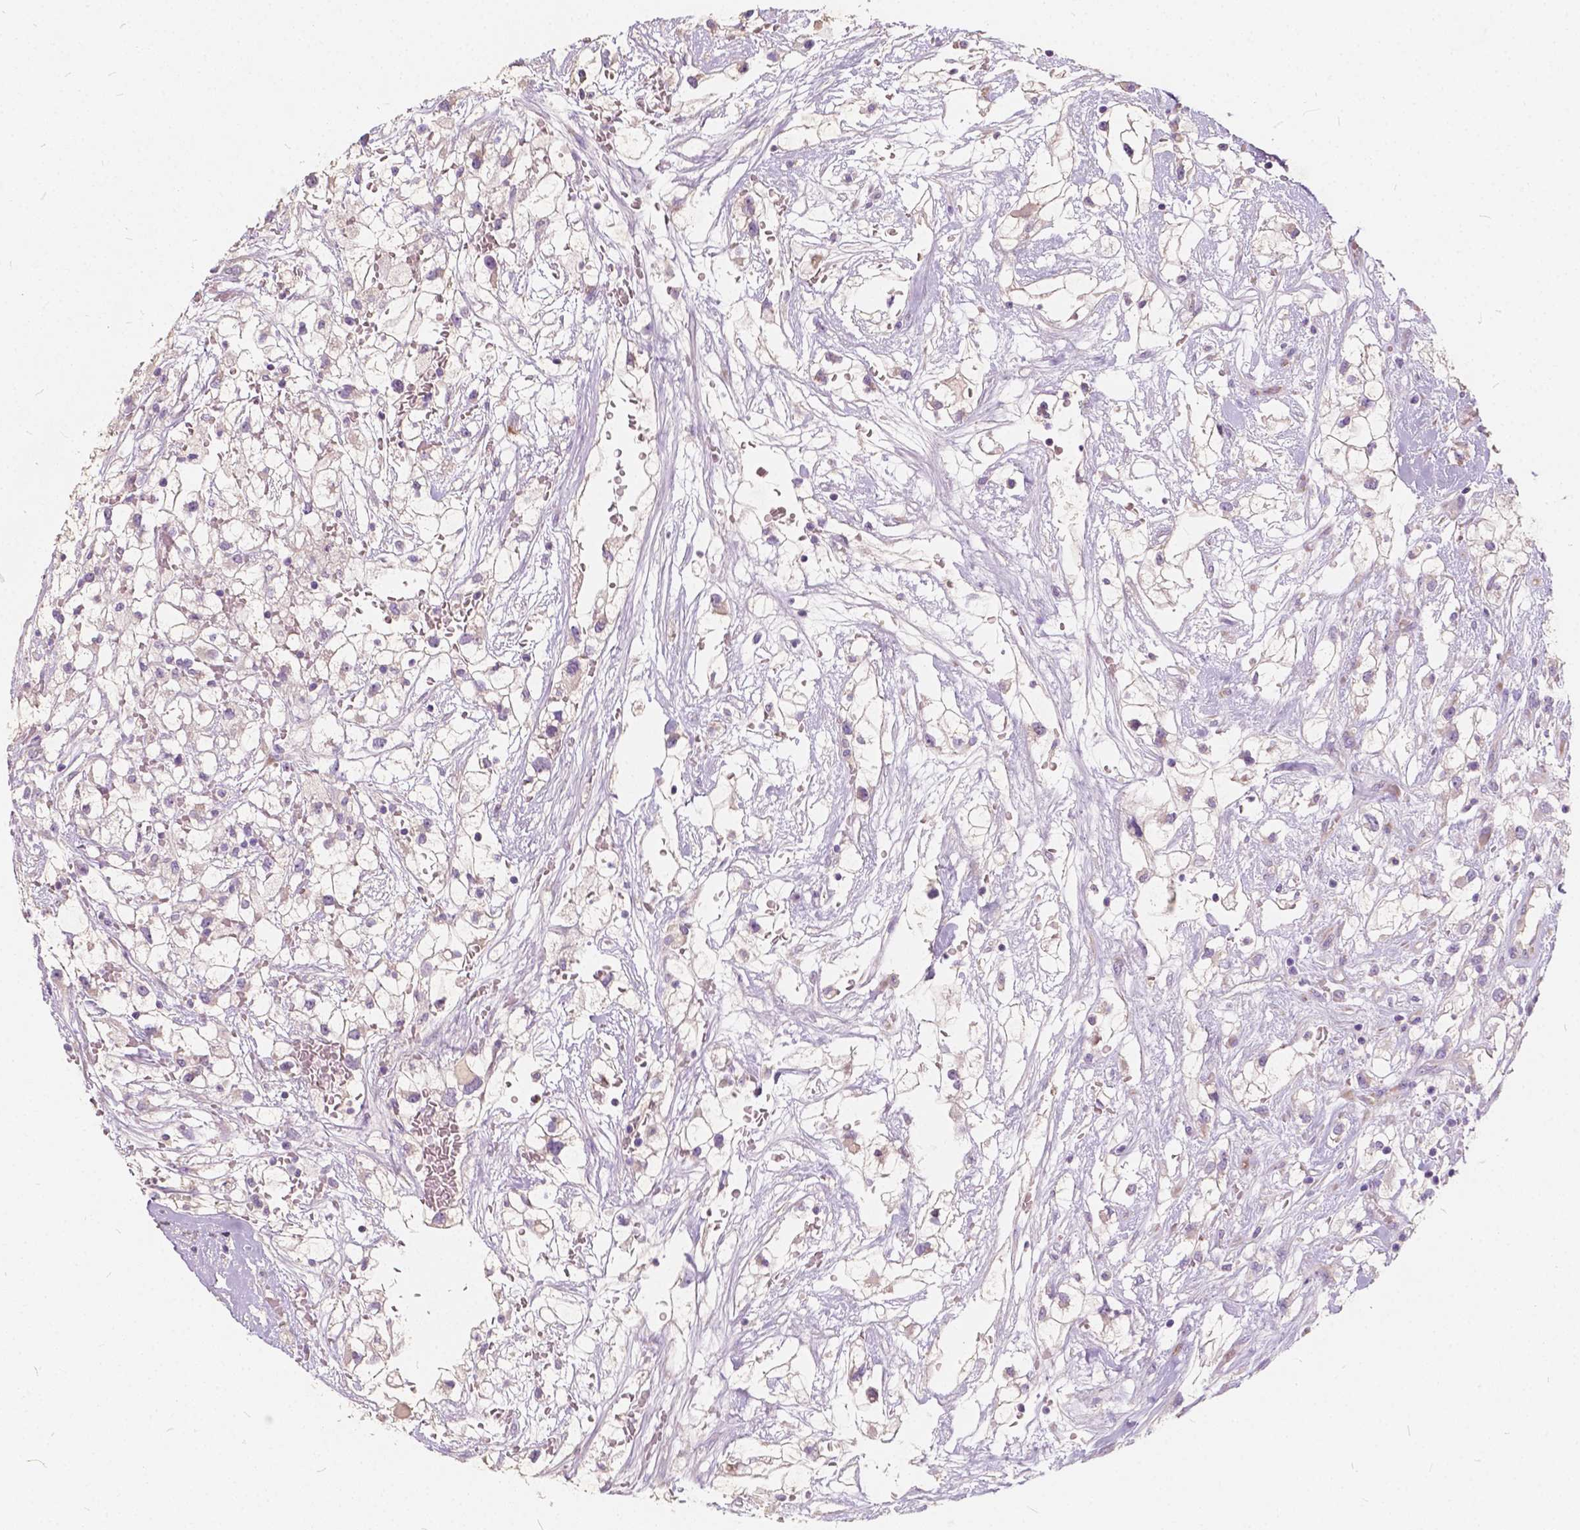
{"staining": {"intensity": "negative", "quantity": "none", "location": "none"}, "tissue": "renal cancer", "cell_type": "Tumor cells", "image_type": "cancer", "snomed": [{"axis": "morphology", "description": "Adenocarcinoma, NOS"}, {"axis": "topography", "description": "Kidney"}], "caption": "High magnification brightfield microscopy of renal cancer (adenocarcinoma) stained with DAB (brown) and counterstained with hematoxylin (blue): tumor cells show no significant expression.", "gene": "SLC7A8", "patient": {"sex": "male", "age": 59}}